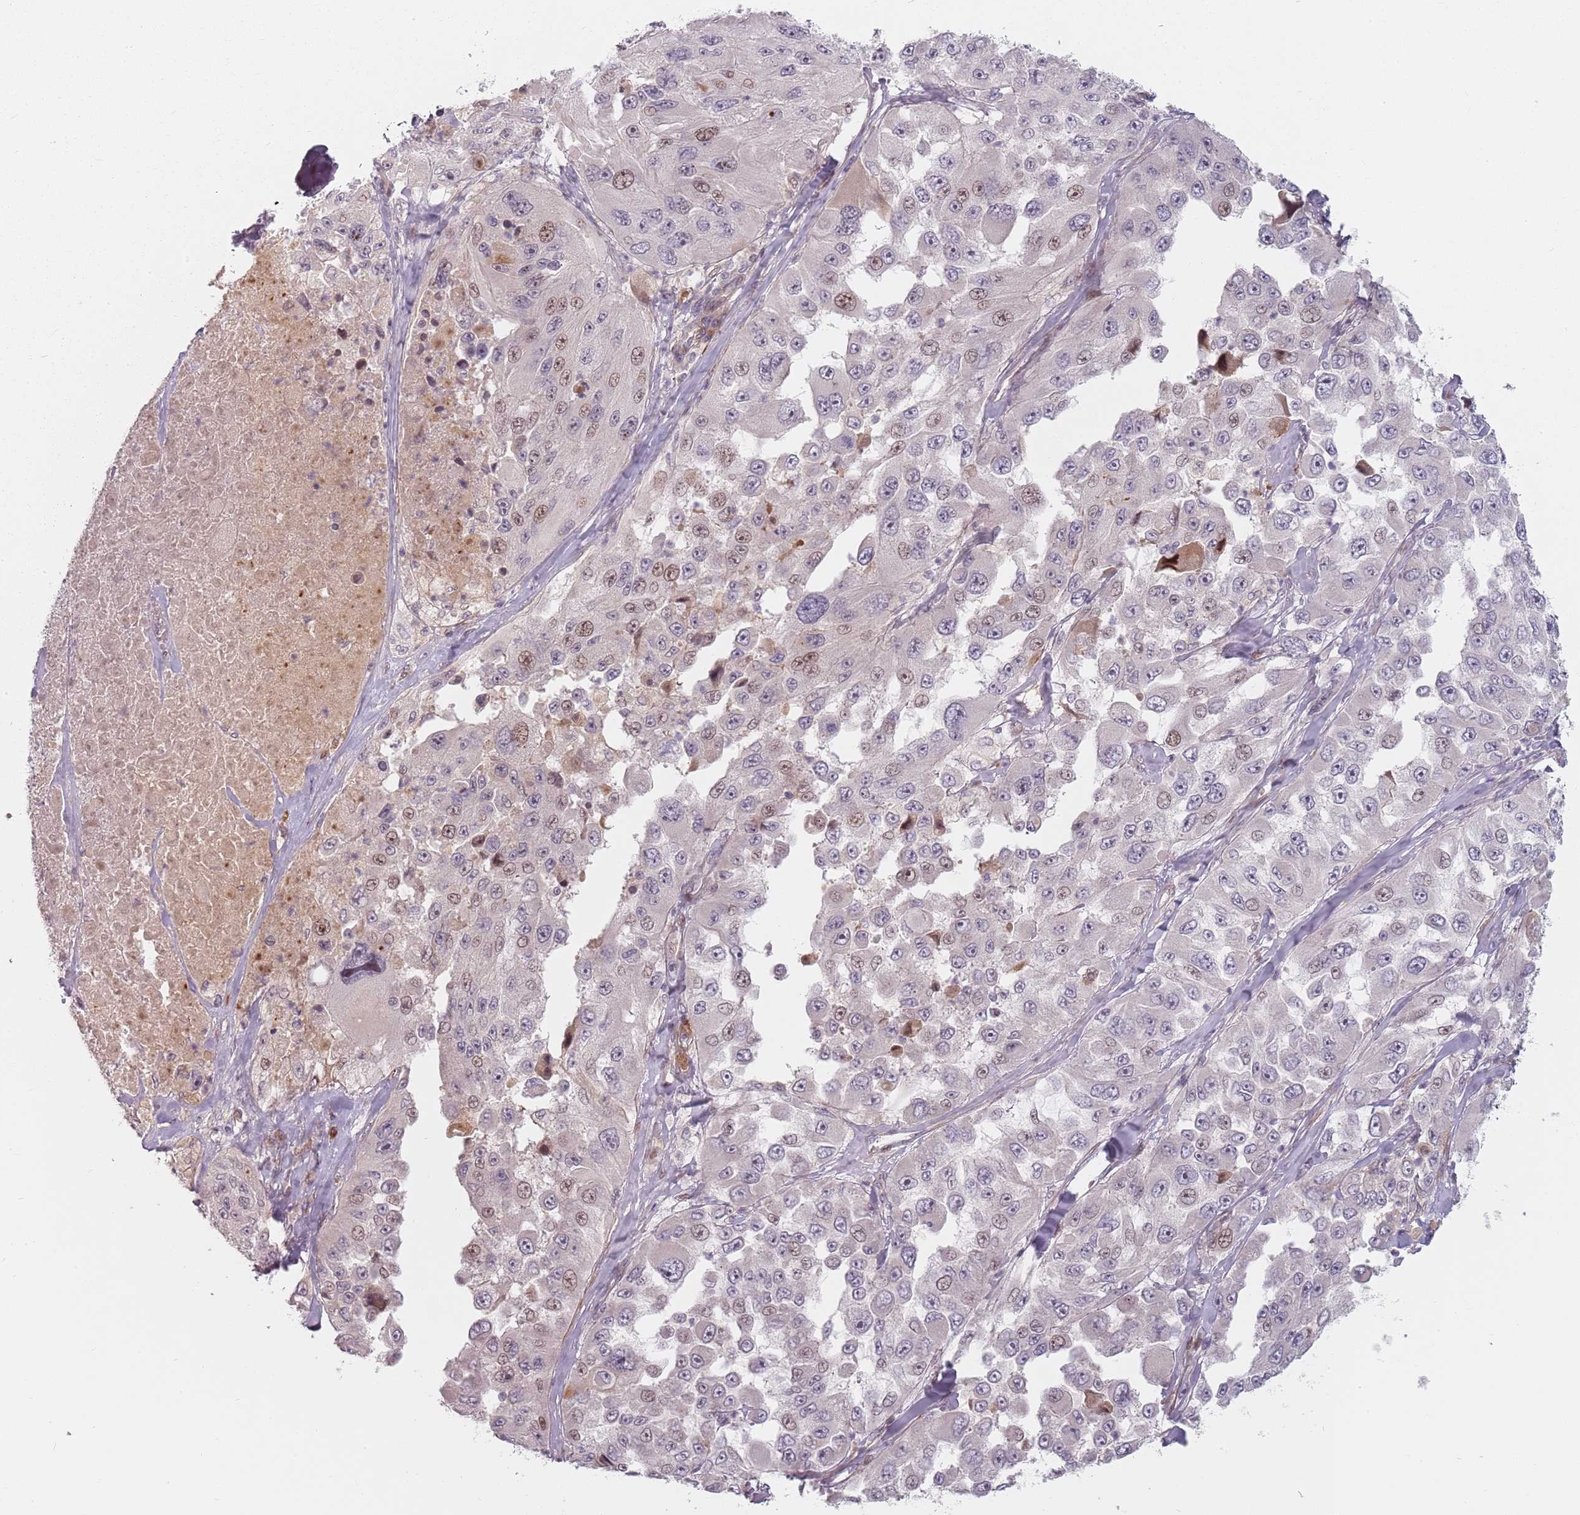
{"staining": {"intensity": "moderate", "quantity": "<25%", "location": "nuclear"}, "tissue": "melanoma", "cell_type": "Tumor cells", "image_type": "cancer", "snomed": [{"axis": "morphology", "description": "Malignant melanoma, Metastatic site"}, {"axis": "topography", "description": "Lymph node"}], "caption": "The micrograph displays a brown stain indicating the presence of a protein in the nuclear of tumor cells in malignant melanoma (metastatic site).", "gene": "RPS6KA2", "patient": {"sex": "male", "age": 62}}